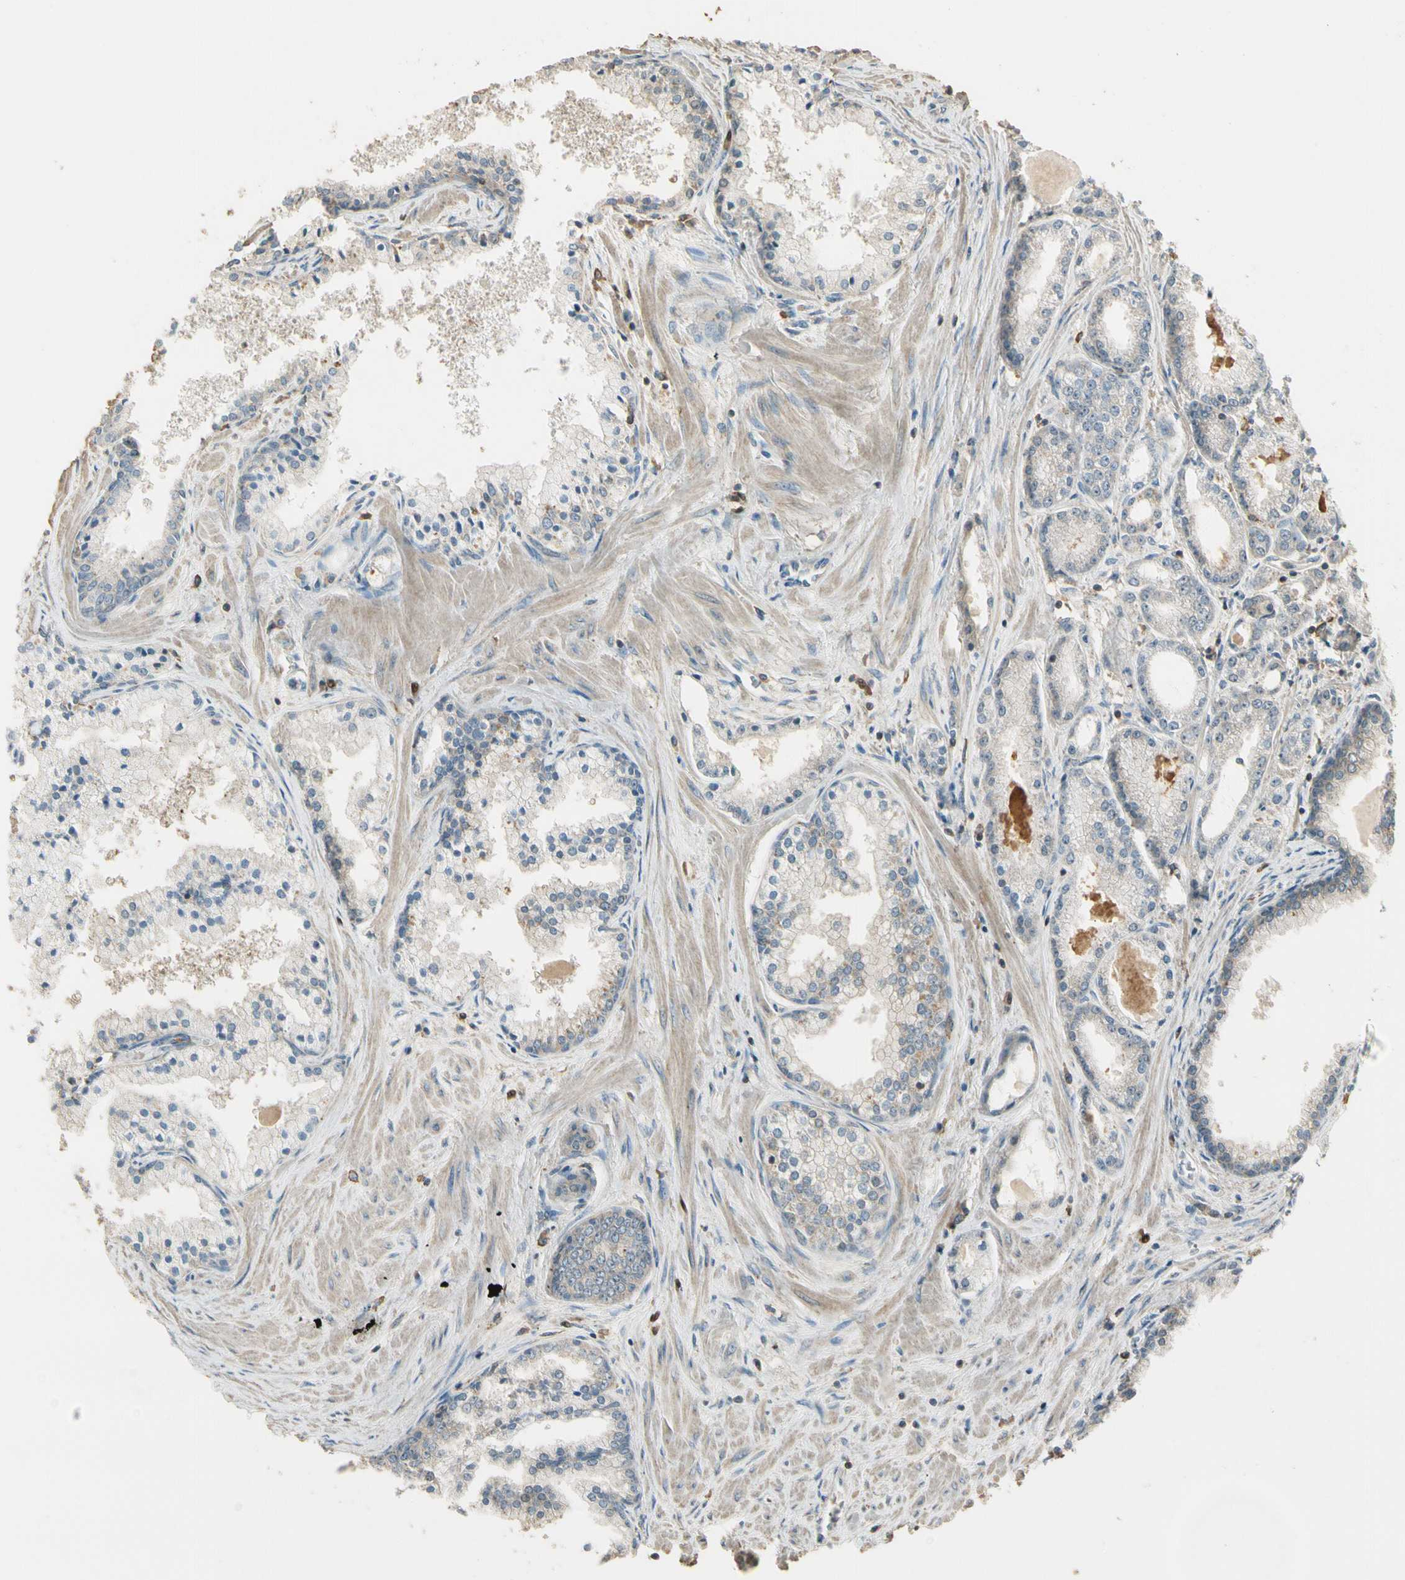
{"staining": {"intensity": "weak", "quantity": "<25%", "location": "cytoplasmic/membranous"}, "tissue": "prostate cancer", "cell_type": "Tumor cells", "image_type": "cancer", "snomed": [{"axis": "morphology", "description": "Adenocarcinoma, High grade"}, {"axis": "topography", "description": "Prostate"}], "caption": "Histopathology image shows no significant protein expression in tumor cells of prostate adenocarcinoma (high-grade).", "gene": "PLXNA1", "patient": {"sex": "male", "age": 61}}